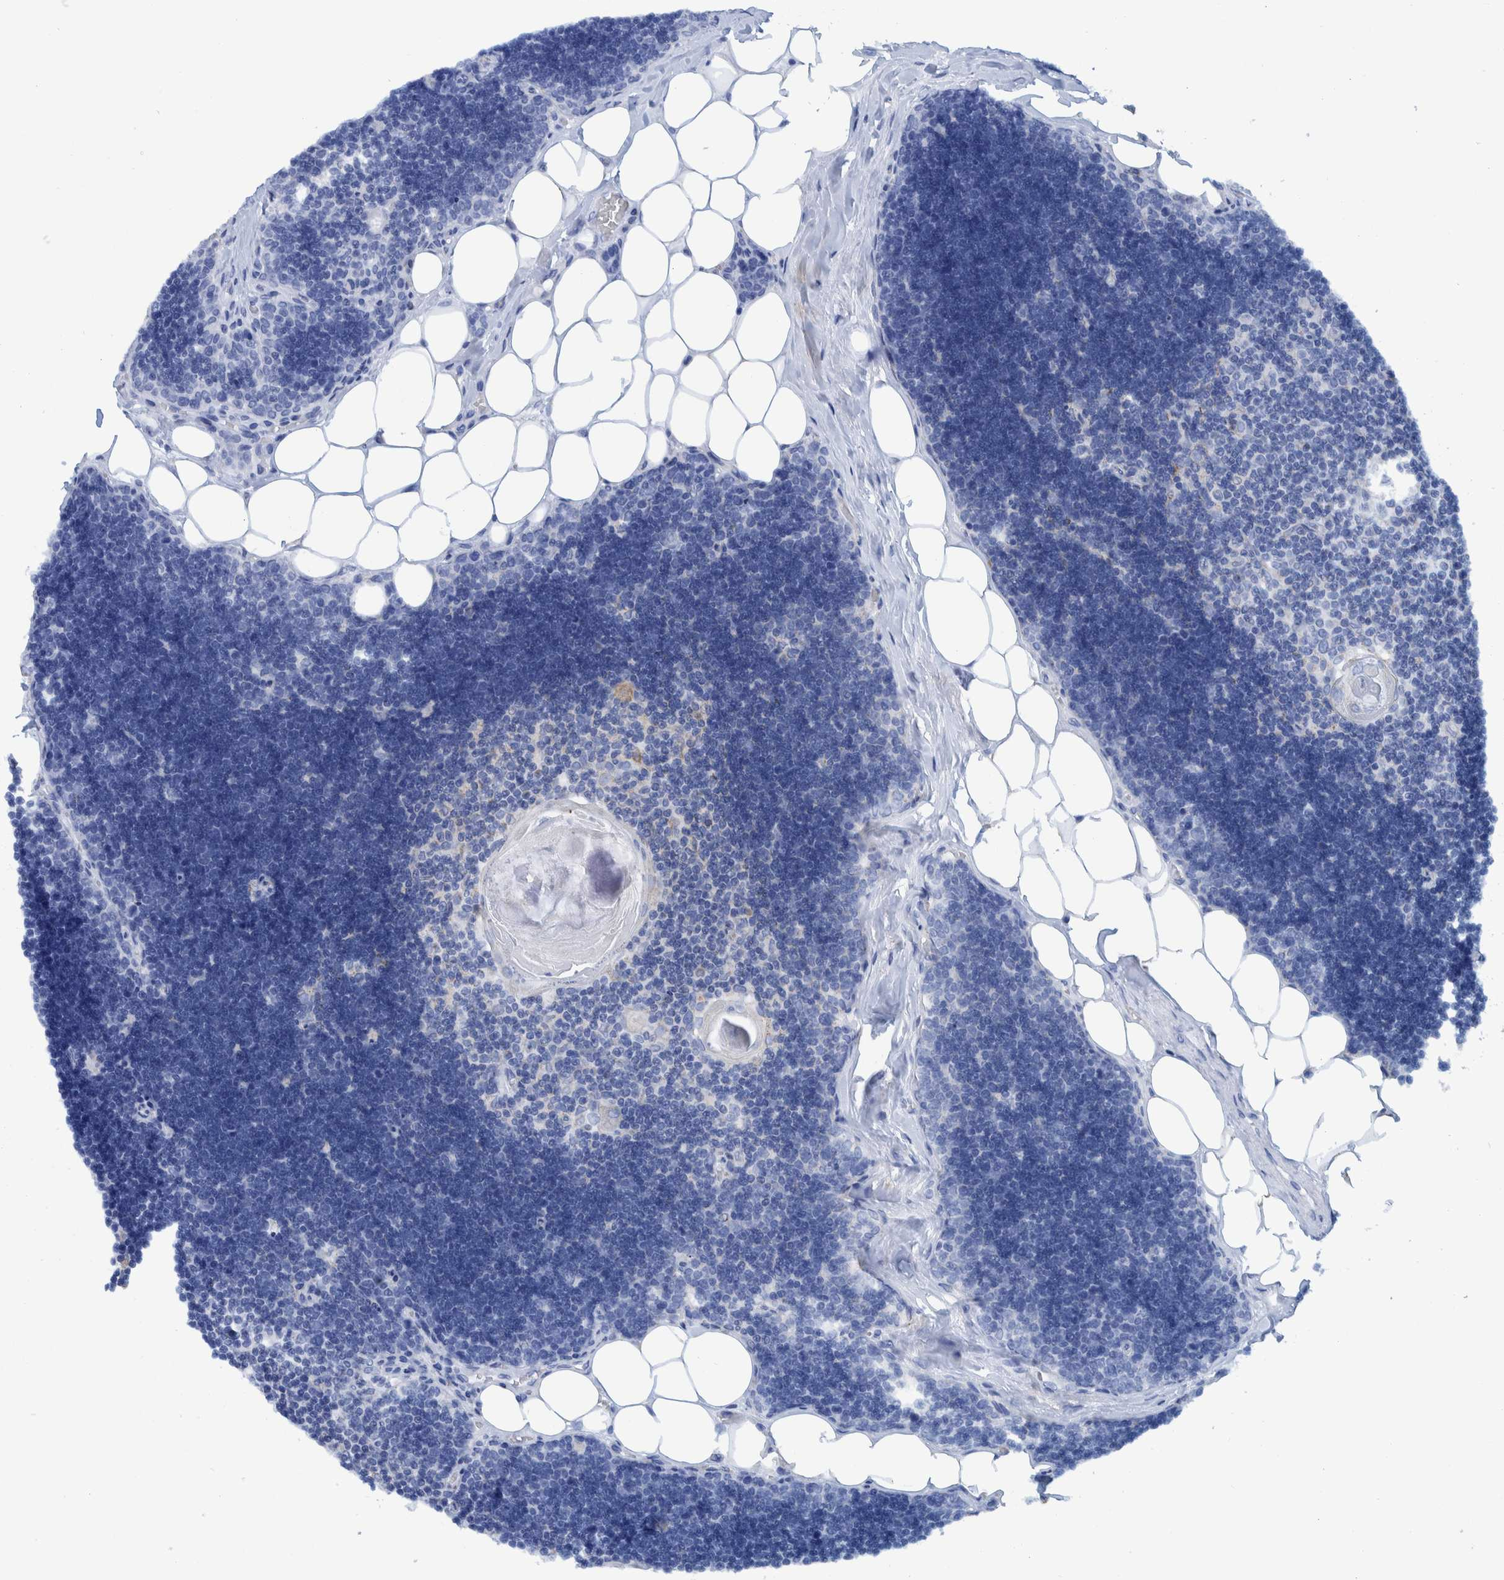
{"staining": {"intensity": "negative", "quantity": "none", "location": "none"}, "tissue": "lymph node", "cell_type": "Germinal center cells", "image_type": "normal", "snomed": [{"axis": "morphology", "description": "Normal tissue, NOS"}, {"axis": "topography", "description": "Lymph node"}], "caption": "The immunohistochemistry histopathology image has no significant expression in germinal center cells of lymph node. (DAB IHC with hematoxylin counter stain).", "gene": "BZW2", "patient": {"sex": "male", "age": 33}}